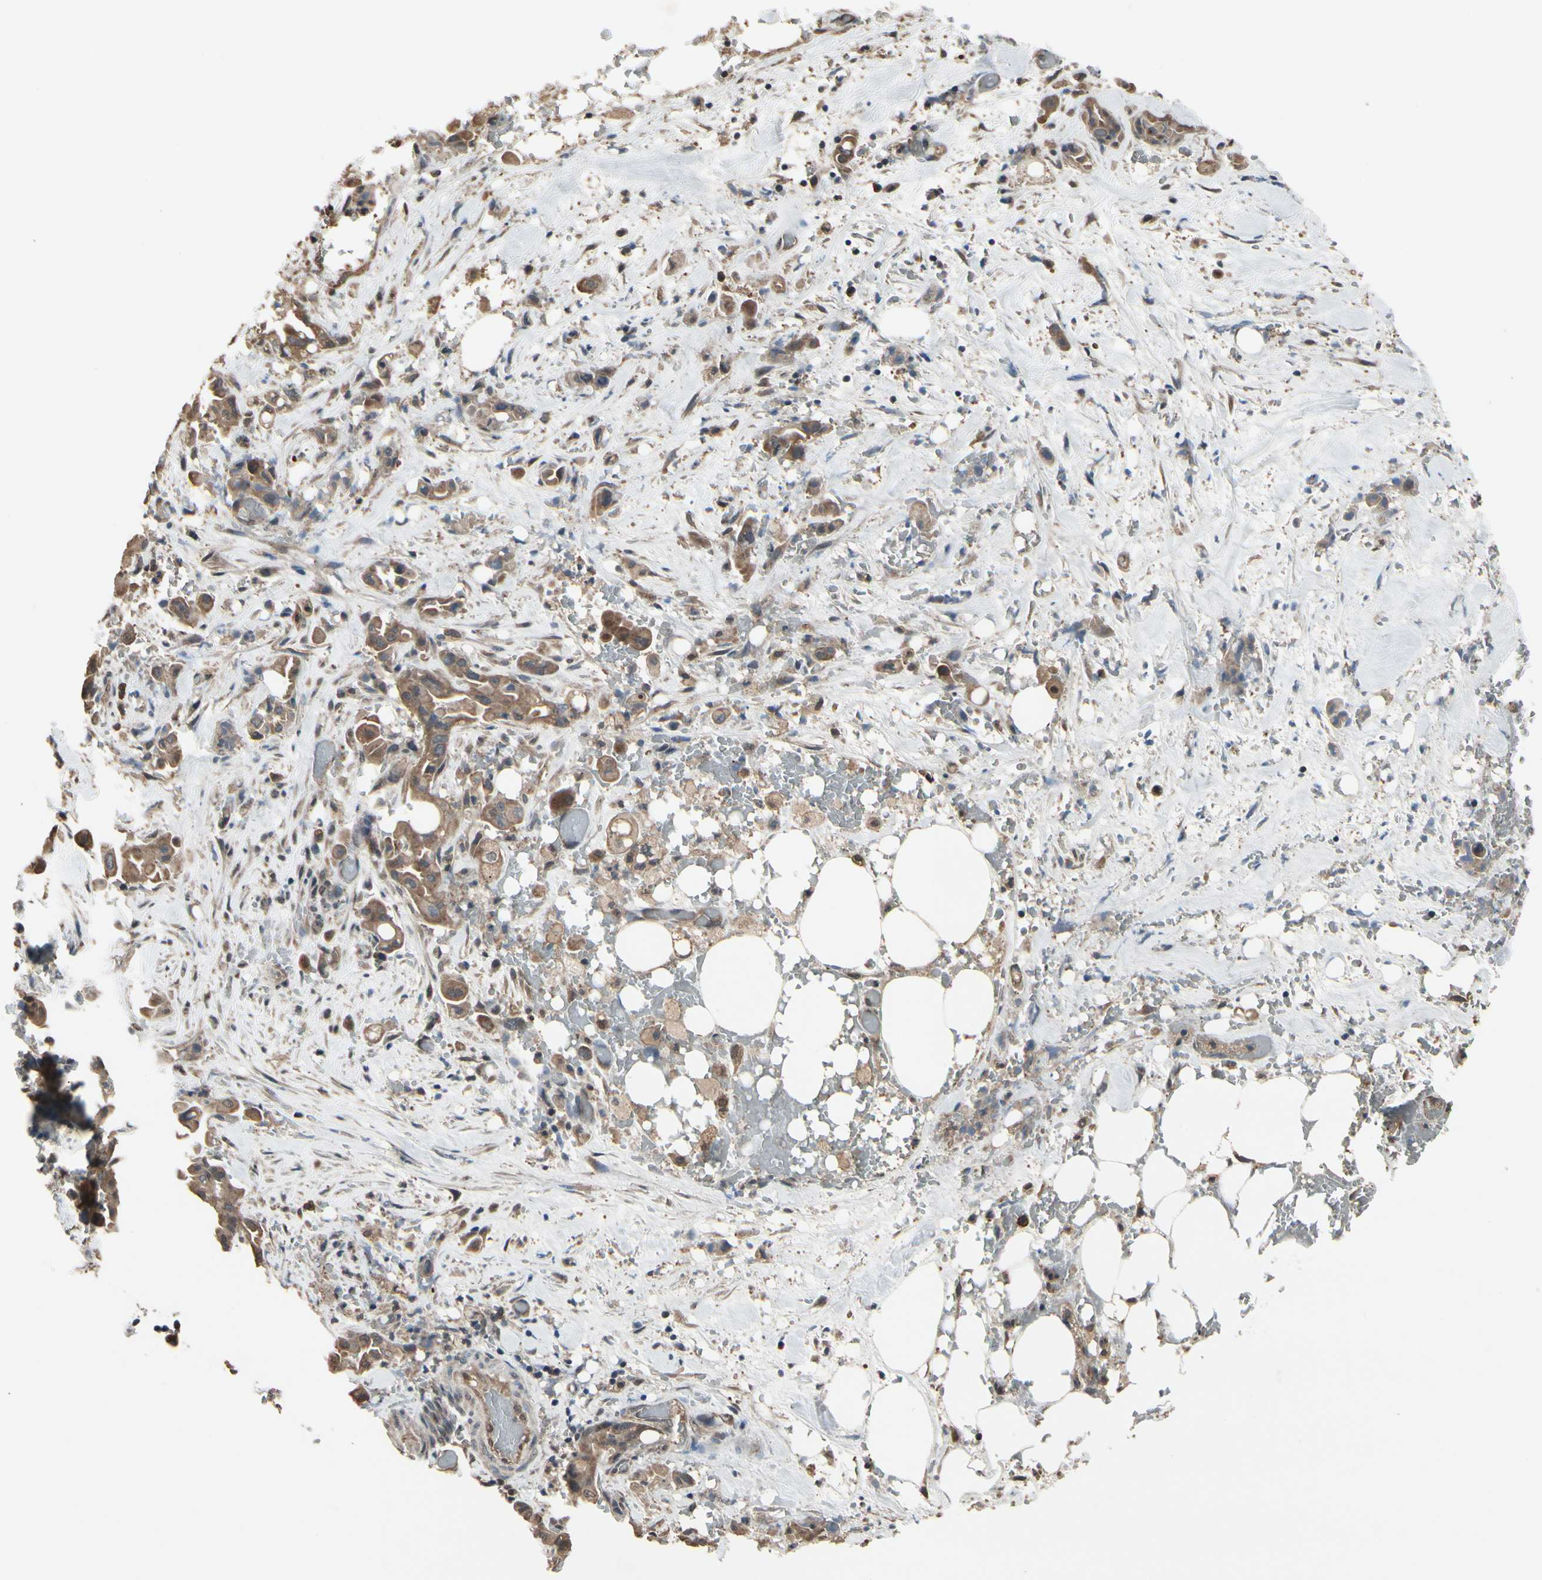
{"staining": {"intensity": "moderate", "quantity": ">75%", "location": "cytoplasmic/membranous"}, "tissue": "liver cancer", "cell_type": "Tumor cells", "image_type": "cancer", "snomed": [{"axis": "morphology", "description": "Cholangiocarcinoma"}, {"axis": "topography", "description": "Liver"}], "caption": "Moderate cytoplasmic/membranous staining is present in approximately >75% of tumor cells in liver cancer. The protein of interest is stained brown, and the nuclei are stained in blue (DAB (3,3'-diaminobenzidine) IHC with brightfield microscopy, high magnification).", "gene": "PNPLA7", "patient": {"sex": "female", "age": 68}}